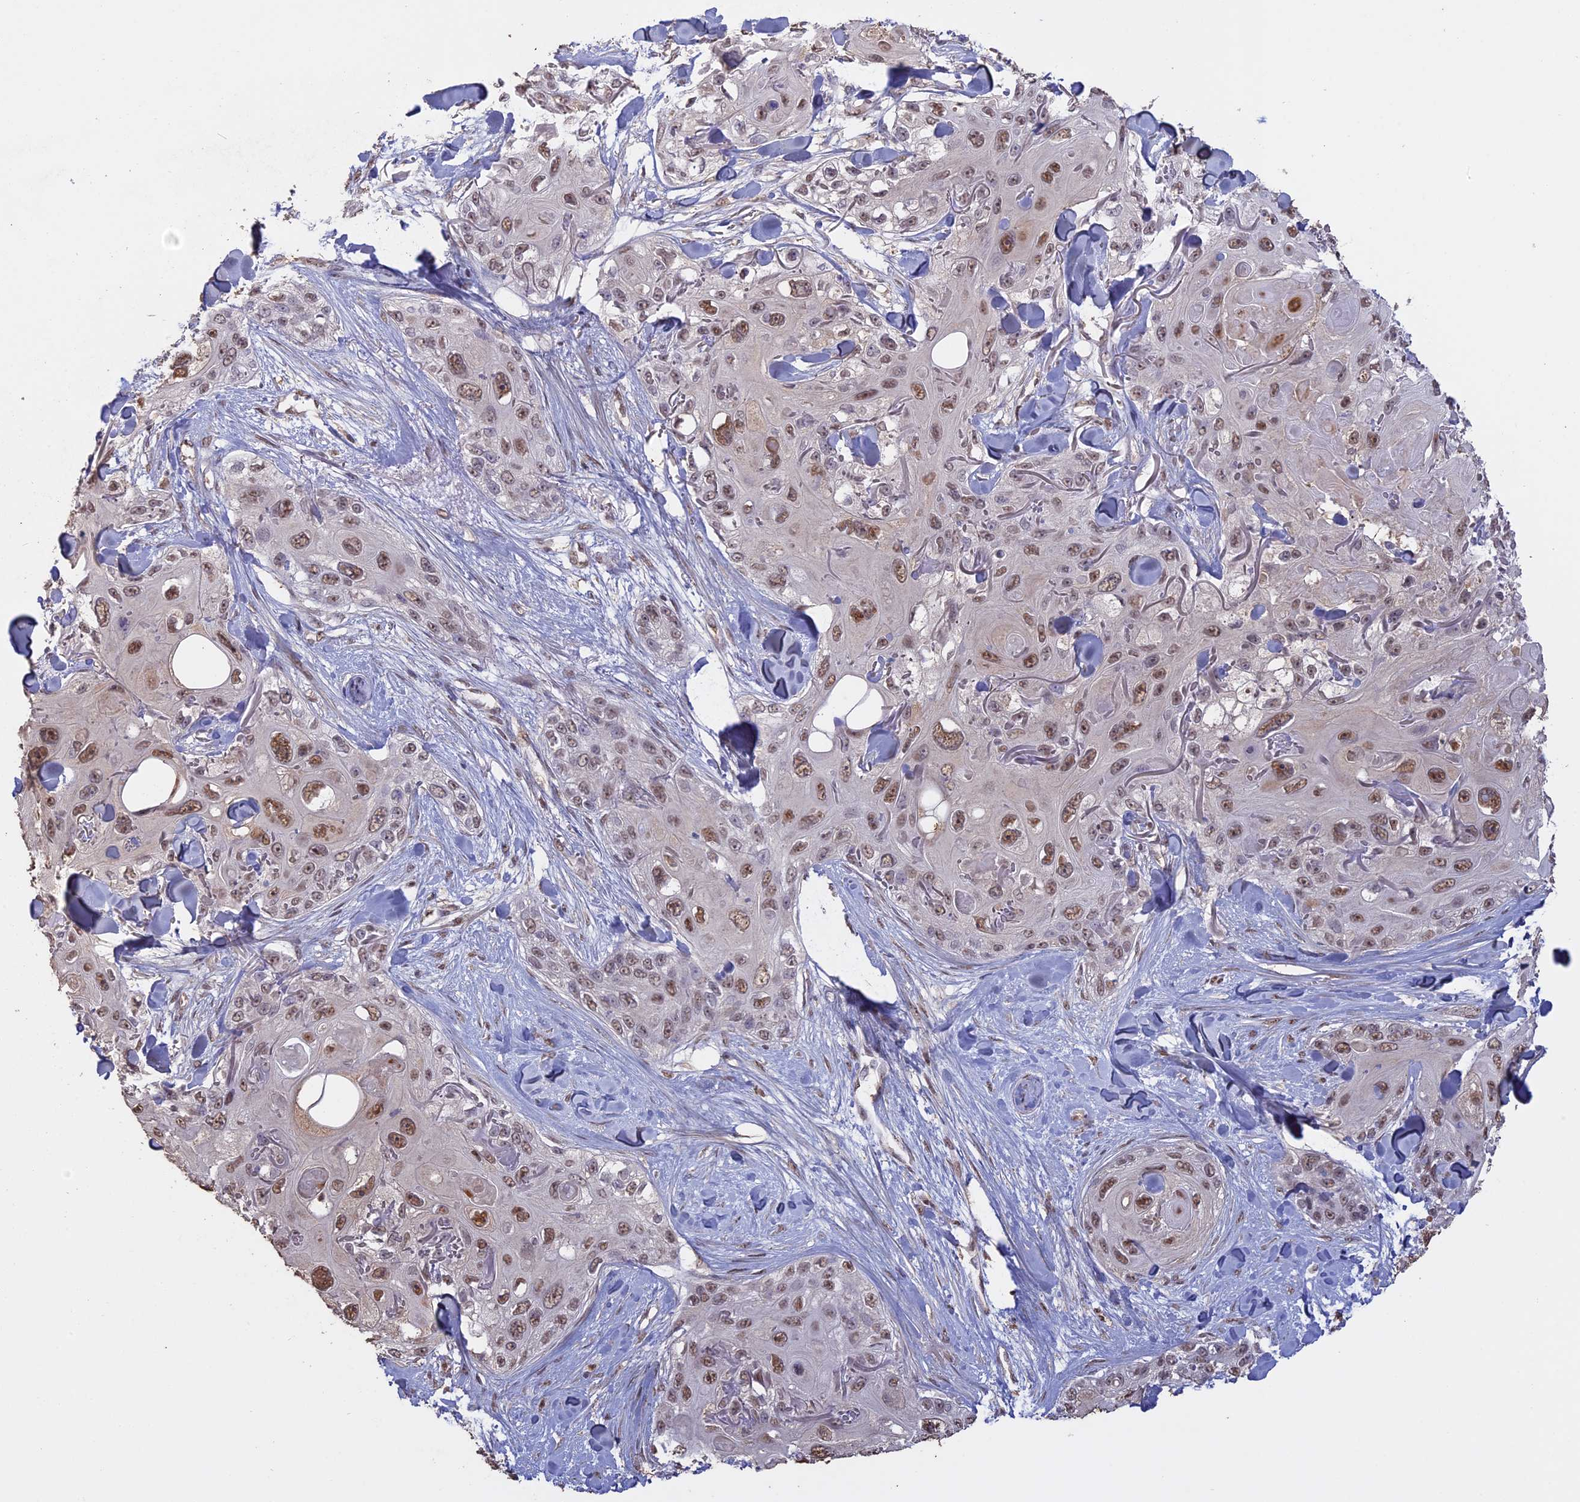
{"staining": {"intensity": "moderate", "quantity": ">75%", "location": "nuclear"}, "tissue": "skin cancer", "cell_type": "Tumor cells", "image_type": "cancer", "snomed": [{"axis": "morphology", "description": "Normal tissue, NOS"}, {"axis": "morphology", "description": "Squamous cell carcinoma, NOS"}, {"axis": "topography", "description": "Skin"}], "caption": "Skin cancer (squamous cell carcinoma) stained with DAB (3,3'-diaminobenzidine) immunohistochemistry (IHC) displays medium levels of moderate nuclear expression in about >75% of tumor cells.", "gene": "PSMC6", "patient": {"sex": "male", "age": 72}}